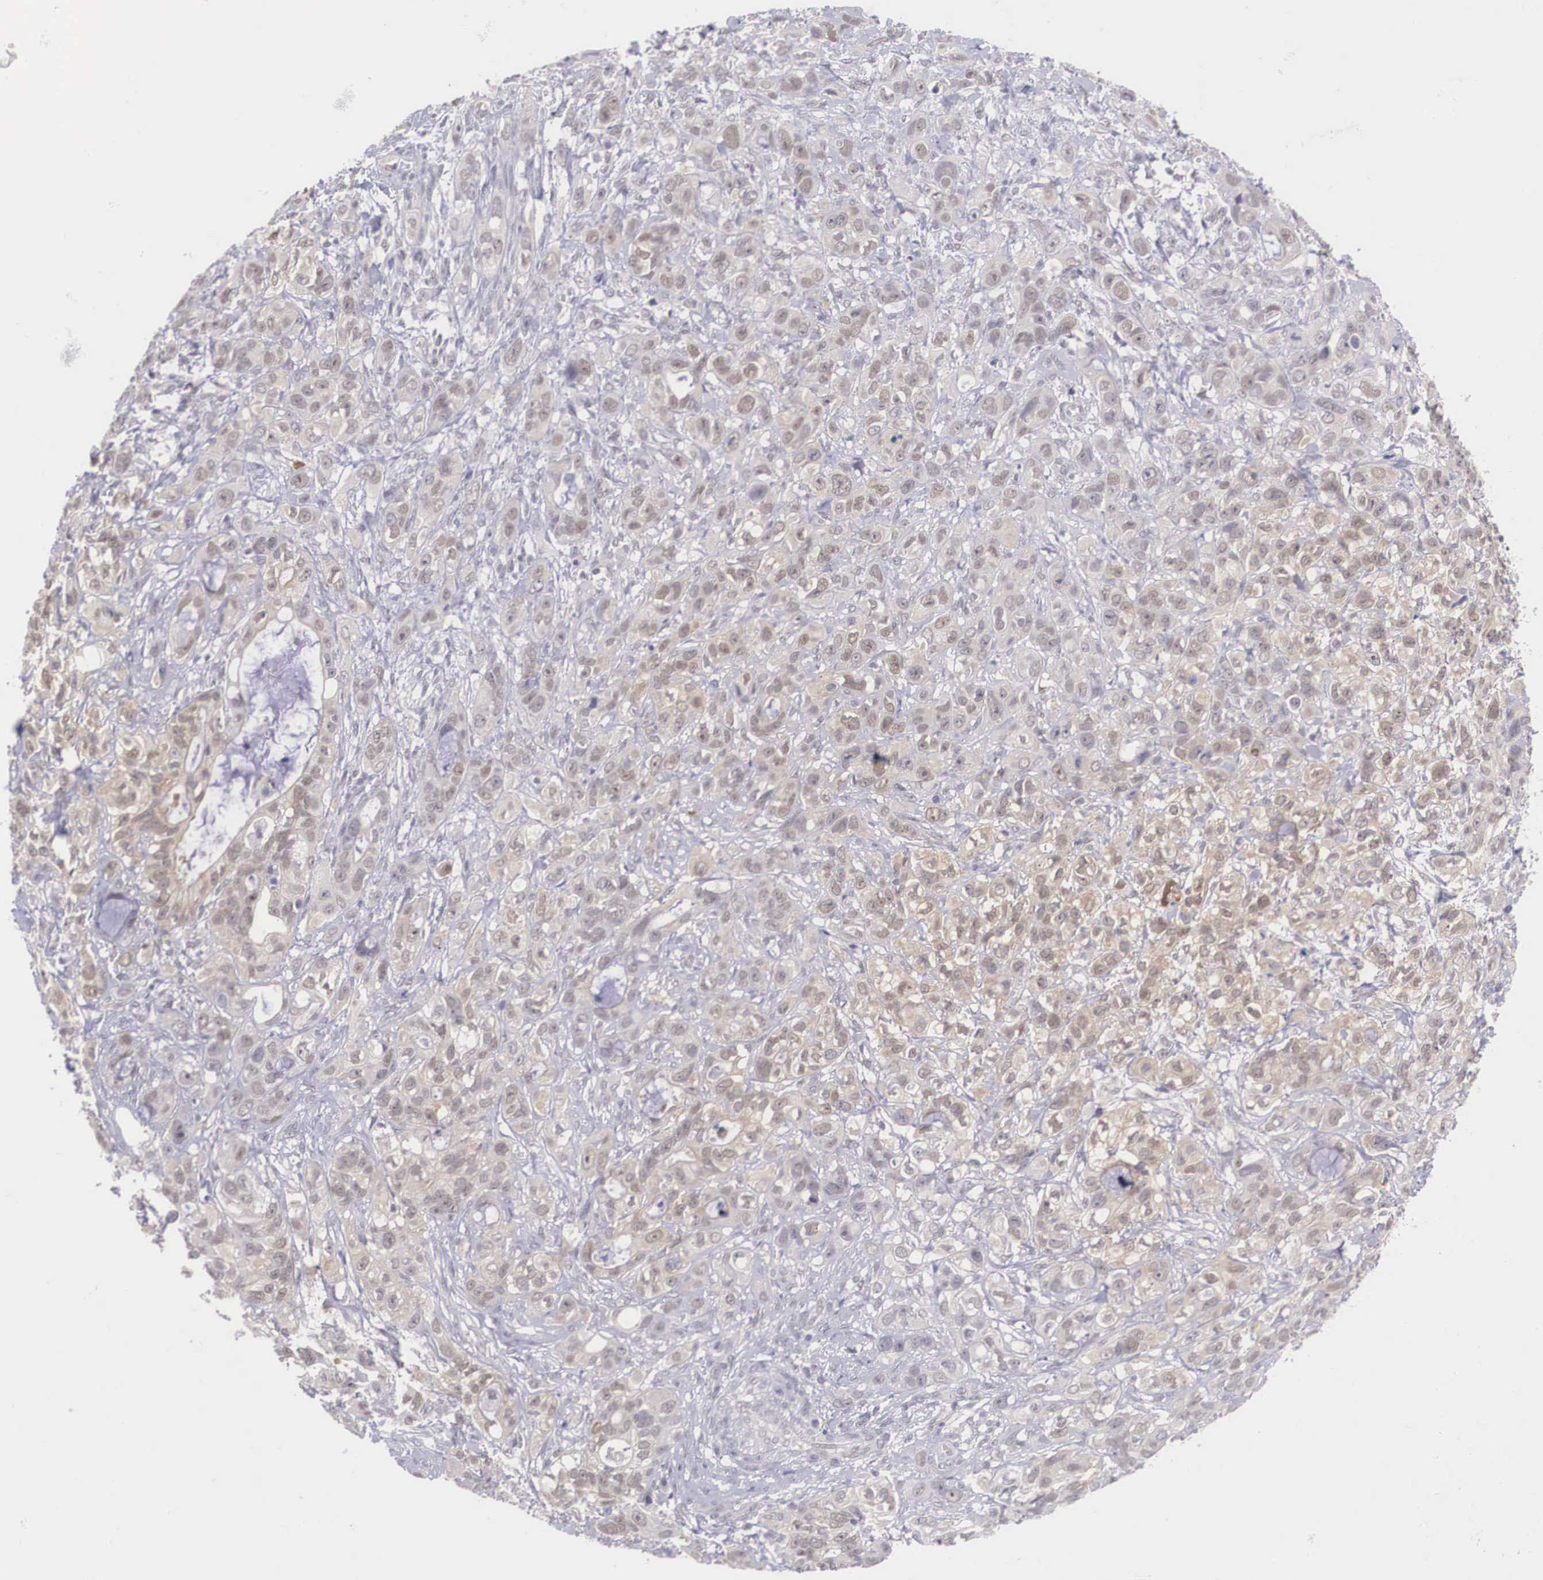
{"staining": {"intensity": "weak", "quantity": "25%-75%", "location": "cytoplasmic/membranous"}, "tissue": "stomach cancer", "cell_type": "Tumor cells", "image_type": "cancer", "snomed": [{"axis": "morphology", "description": "Adenocarcinoma, NOS"}, {"axis": "topography", "description": "Stomach, upper"}], "caption": "The photomicrograph reveals a brown stain indicating the presence of a protein in the cytoplasmic/membranous of tumor cells in stomach adenocarcinoma.", "gene": "NINL", "patient": {"sex": "male", "age": 47}}